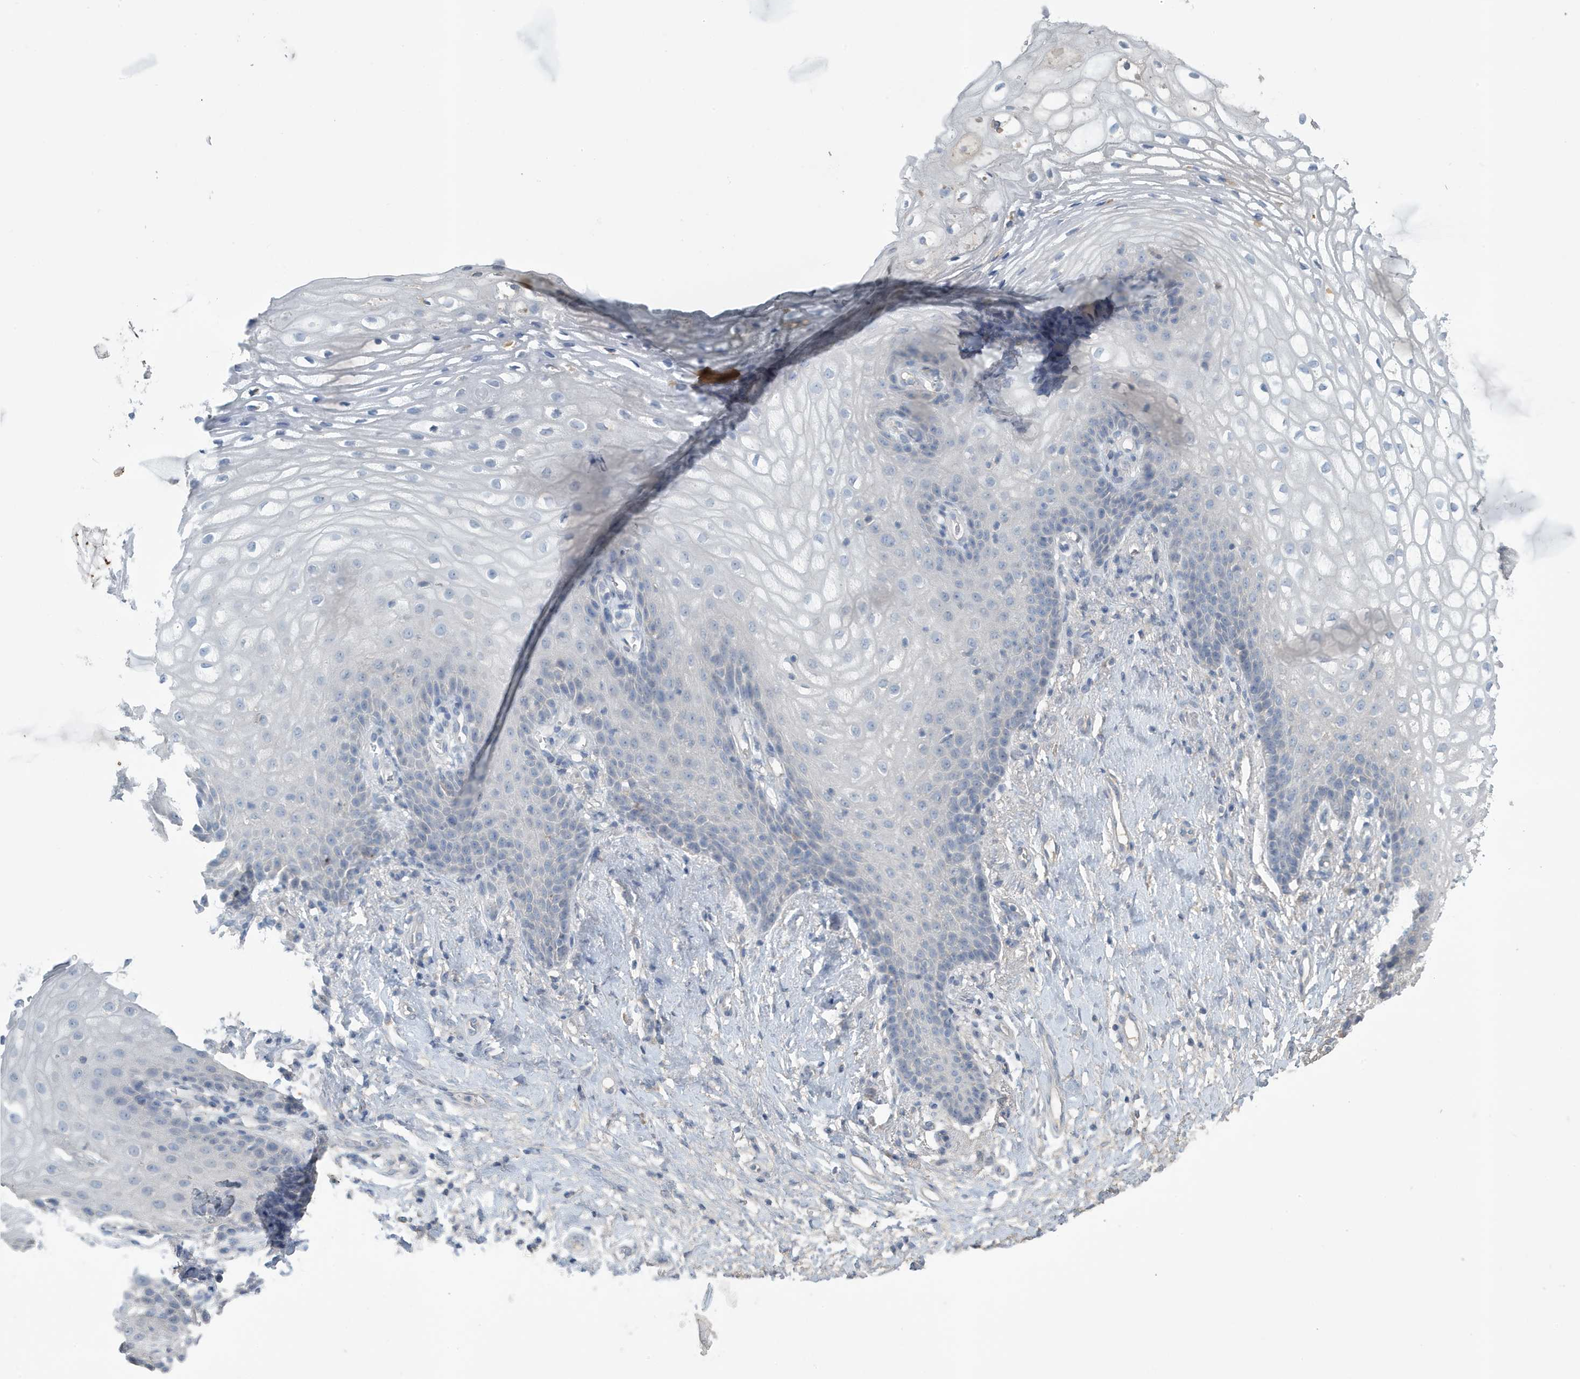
{"staining": {"intensity": "negative", "quantity": "none", "location": "none"}, "tissue": "vagina", "cell_type": "Squamous epithelial cells", "image_type": "normal", "snomed": [{"axis": "morphology", "description": "Normal tissue, NOS"}, {"axis": "topography", "description": "Vagina"}], "caption": "Human vagina stained for a protein using immunohistochemistry displays no staining in squamous epithelial cells.", "gene": "UGT2B4", "patient": {"sex": "female", "age": 60}}